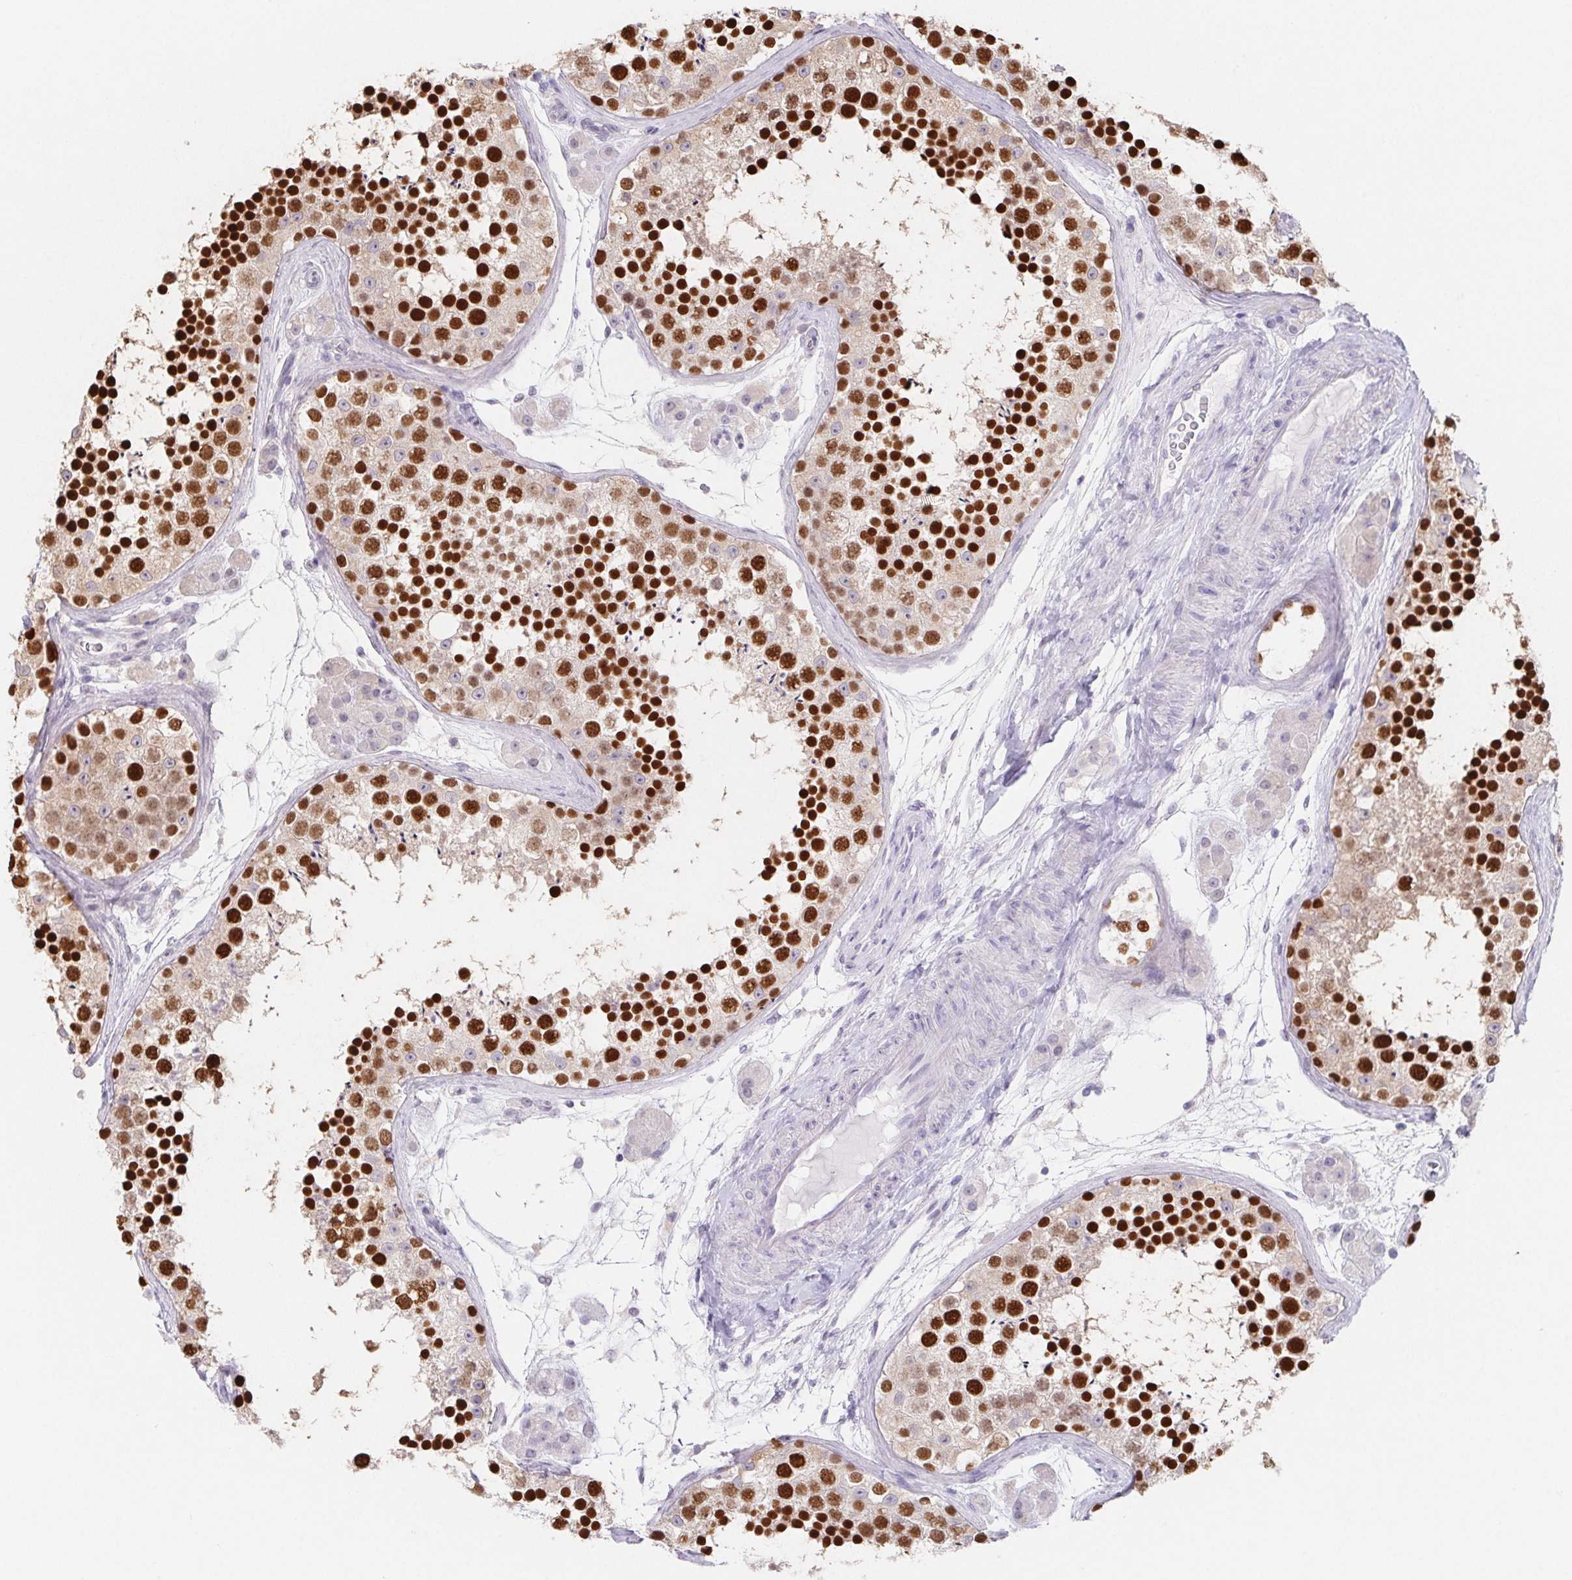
{"staining": {"intensity": "strong", "quantity": ">75%", "location": "nuclear"}, "tissue": "testis", "cell_type": "Cells in seminiferous ducts", "image_type": "normal", "snomed": [{"axis": "morphology", "description": "Normal tissue, NOS"}, {"axis": "topography", "description": "Testis"}], "caption": "Immunohistochemical staining of unremarkable human testis displays high levels of strong nuclear expression in about >75% of cells in seminiferous ducts. Immunohistochemistry stains the protein in brown and the nuclei are stained blue.", "gene": "HDGFL1", "patient": {"sex": "male", "age": 41}}